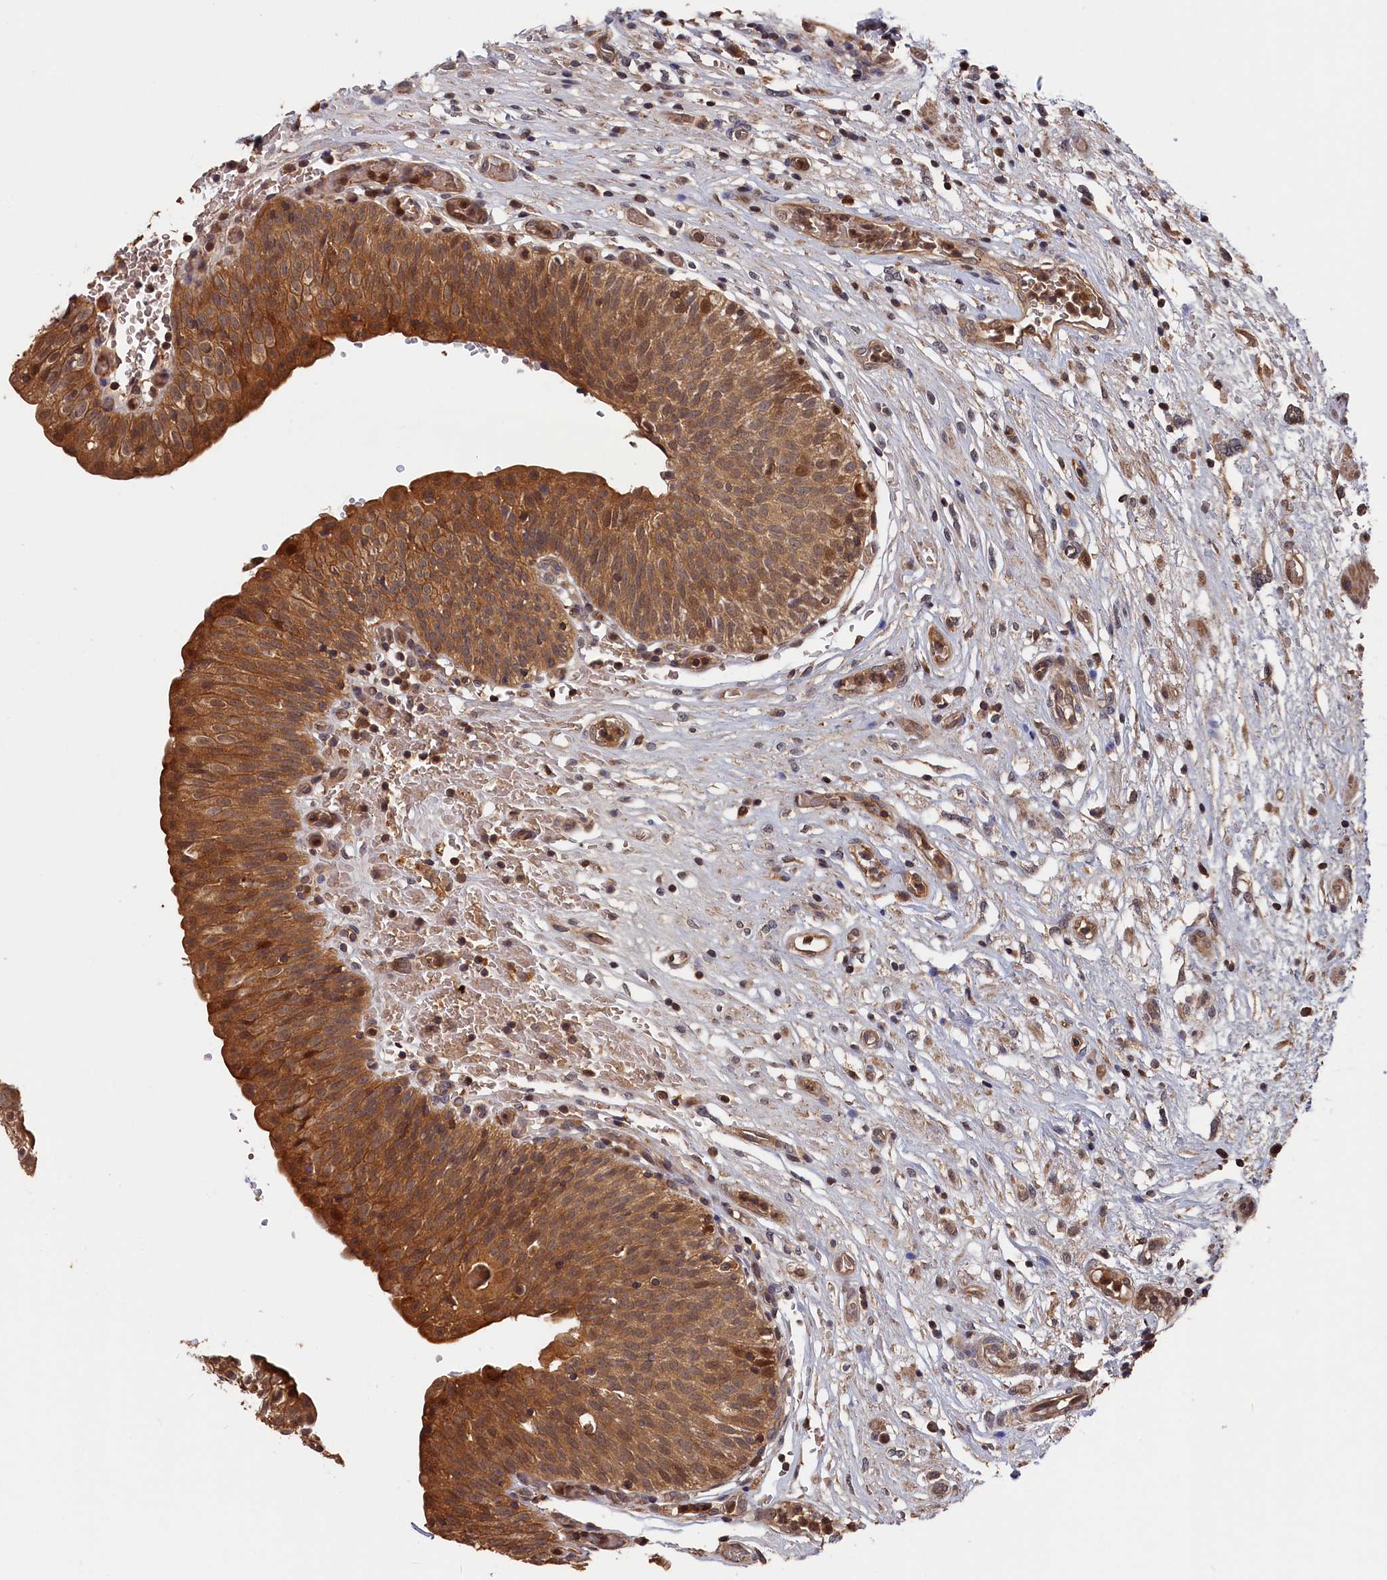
{"staining": {"intensity": "moderate", "quantity": ">75%", "location": "cytoplasmic/membranous"}, "tissue": "urinary bladder", "cell_type": "Urothelial cells", "image_type": "normal", "snomed": [{"axis": "morphology", "description": "Normal tissue, NOS"}, {"axis": "topography", "description": "Urinary bladder"}], "caption": "Immunohistochemical staining of unremarkable human urinary bladder displays >75% levels of moderate cytoplasmic/membranous protein positivity in approximately >75% of urothelial cells.", "gene": "RMI2", "patient": {"sex": "male", "age": 55}}